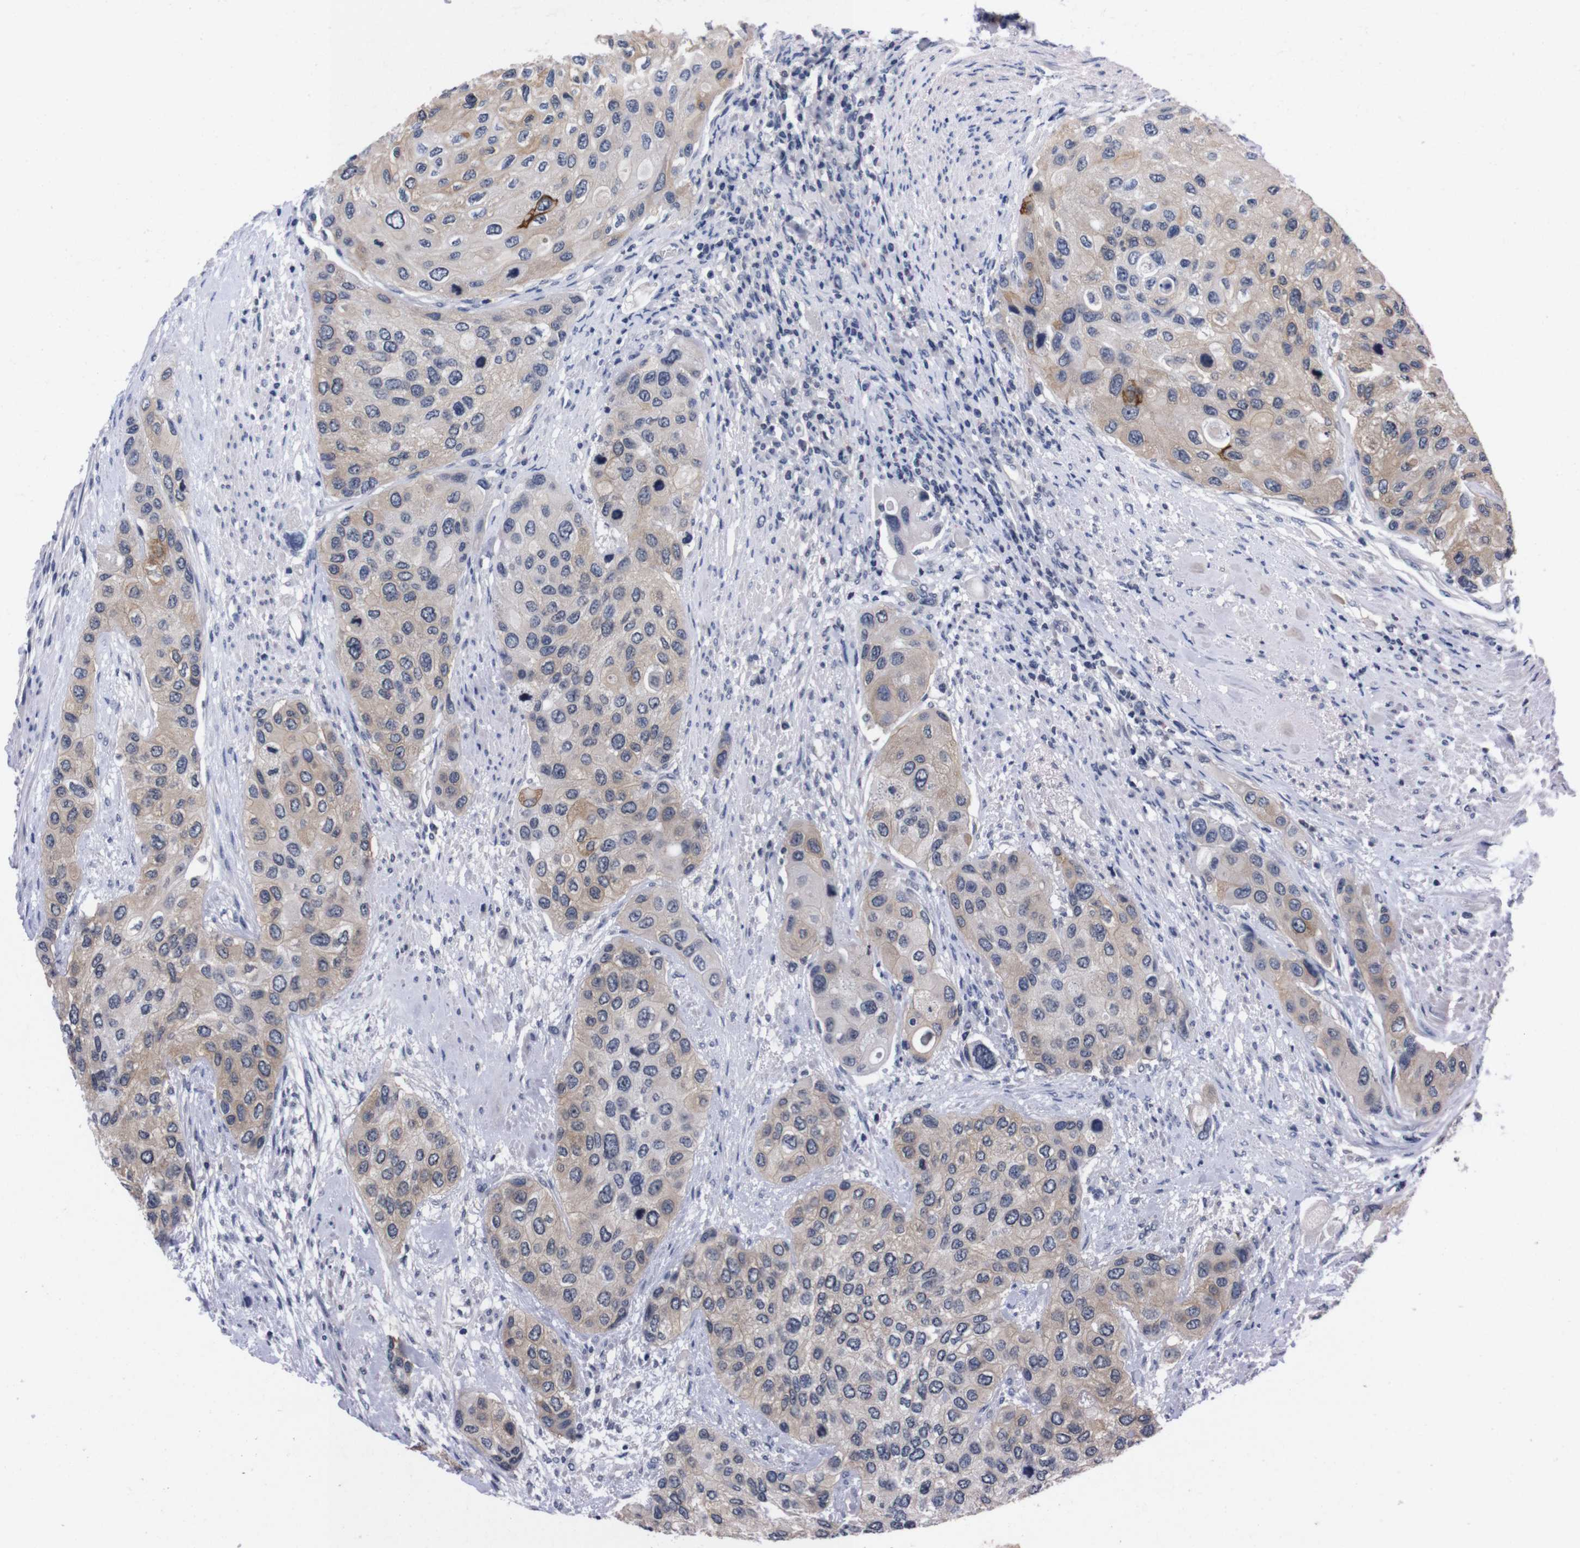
{"staining": {"intensity": "weak", "quantity": "25%-75%", "location": "cytoplasmic/membranous"}, "tissue": "urothelial cancer", "cell_type": "Tumor cells", "image_type": "cancer", "snomed": [{"axis": "morphology", "description": "Urothelial carcinoma, High grade"}, {"axis": "topography", "description": "Urinary bladder"}], "caption": "Tumor cells demonstrate low levels of weak cytoplasmic/membranous positivity in approximately 25%-75% of cells in urothelial carcinoma (high-grade).", "gene": "TNFRSF21", "patient": {"sex": "female", "age": 56}}